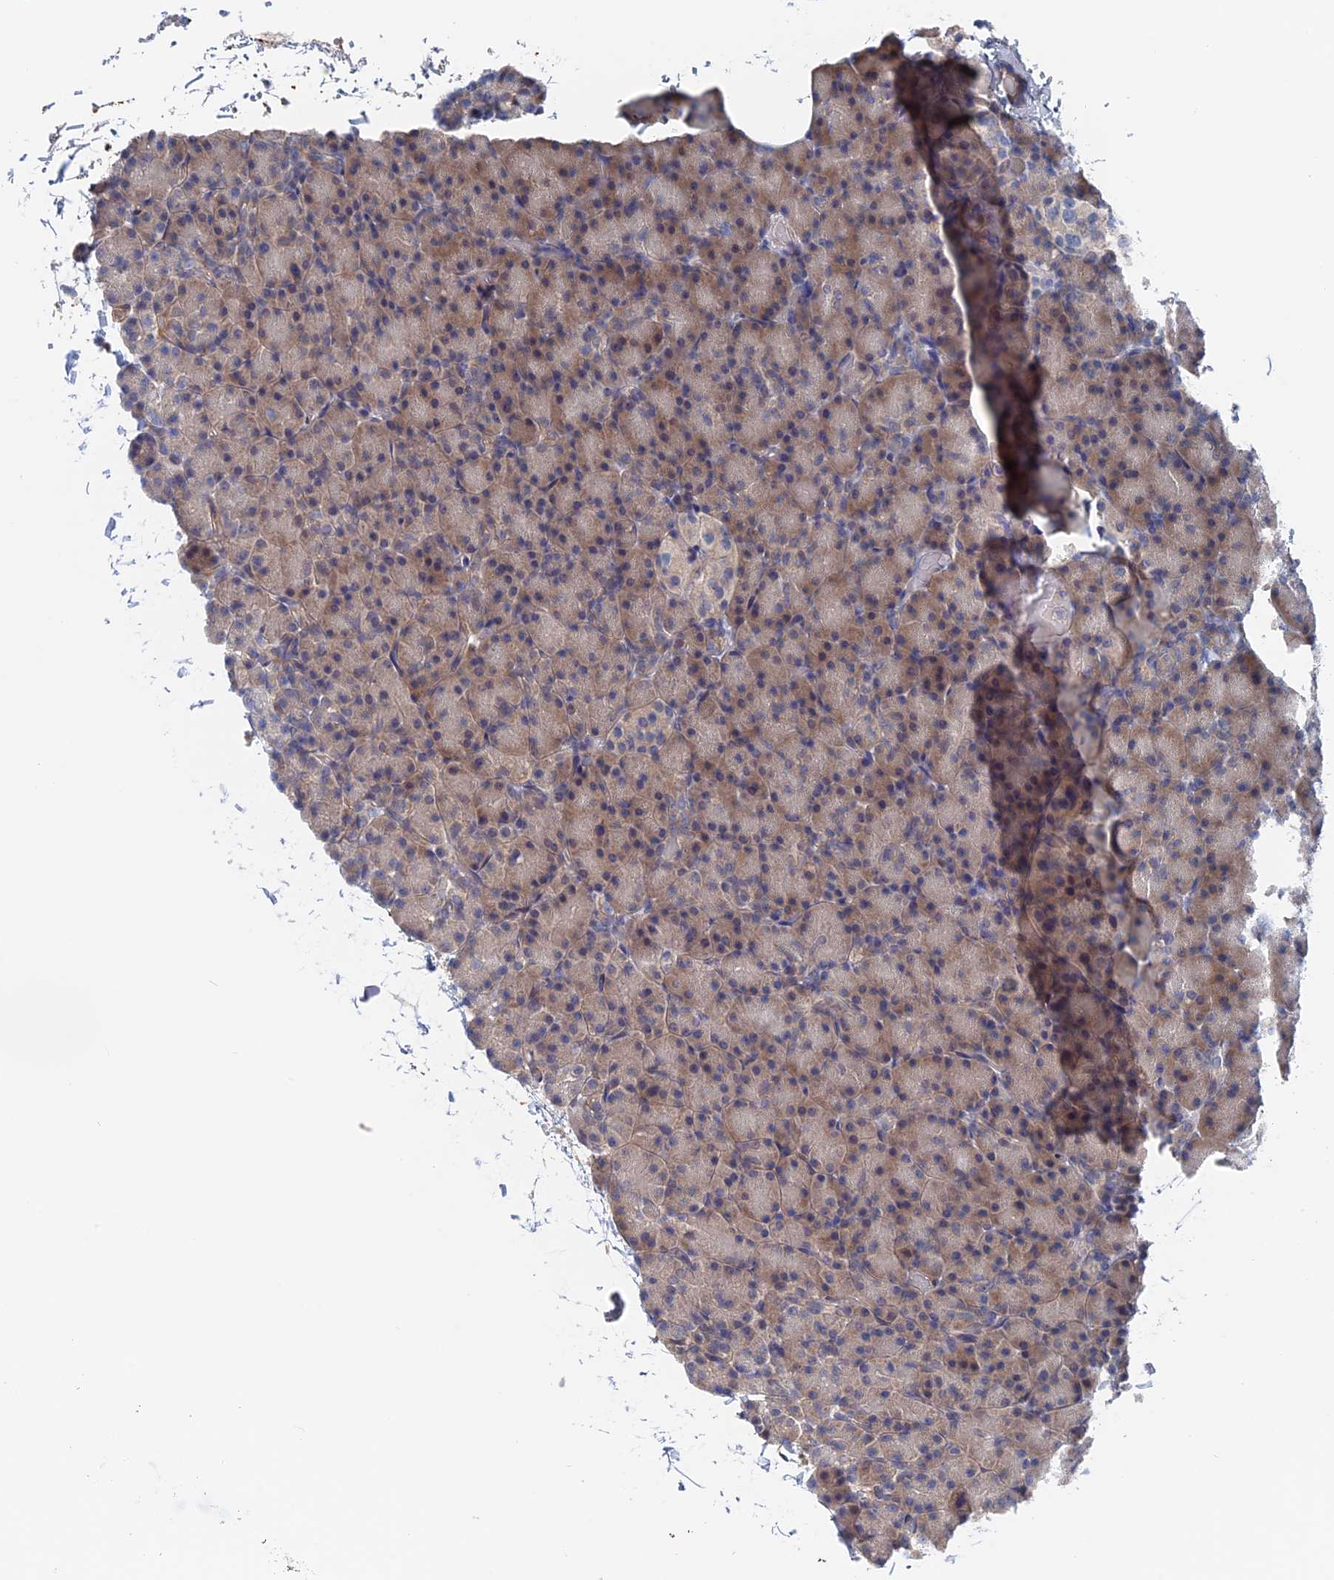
{"staining": {"intensity": "weak", "quantity": "<25%", "location": "cytoplasmic/membranous"}, "tissue": "pancreas", "cell_type": "Exocrine glandular cells", "image_type": "normal", "snomed": [{"axis": "morphology", "description": "Normal tissue, NOS"}, {"axis": "topography", "description": "Pancreas"}], "caption": "Immunohistochemistry (IHC) image of unremarkable pancreas: human pancreas stained with DAB reveals no significant protein staining in exocrine glandular cells. Brightfield microscopy of IHC stained with DAB (brown) and hematoxylin (blue), captured at high magnification.", "gene": "MTHFSD", "patient": {"sex": "female", "age": 43}}